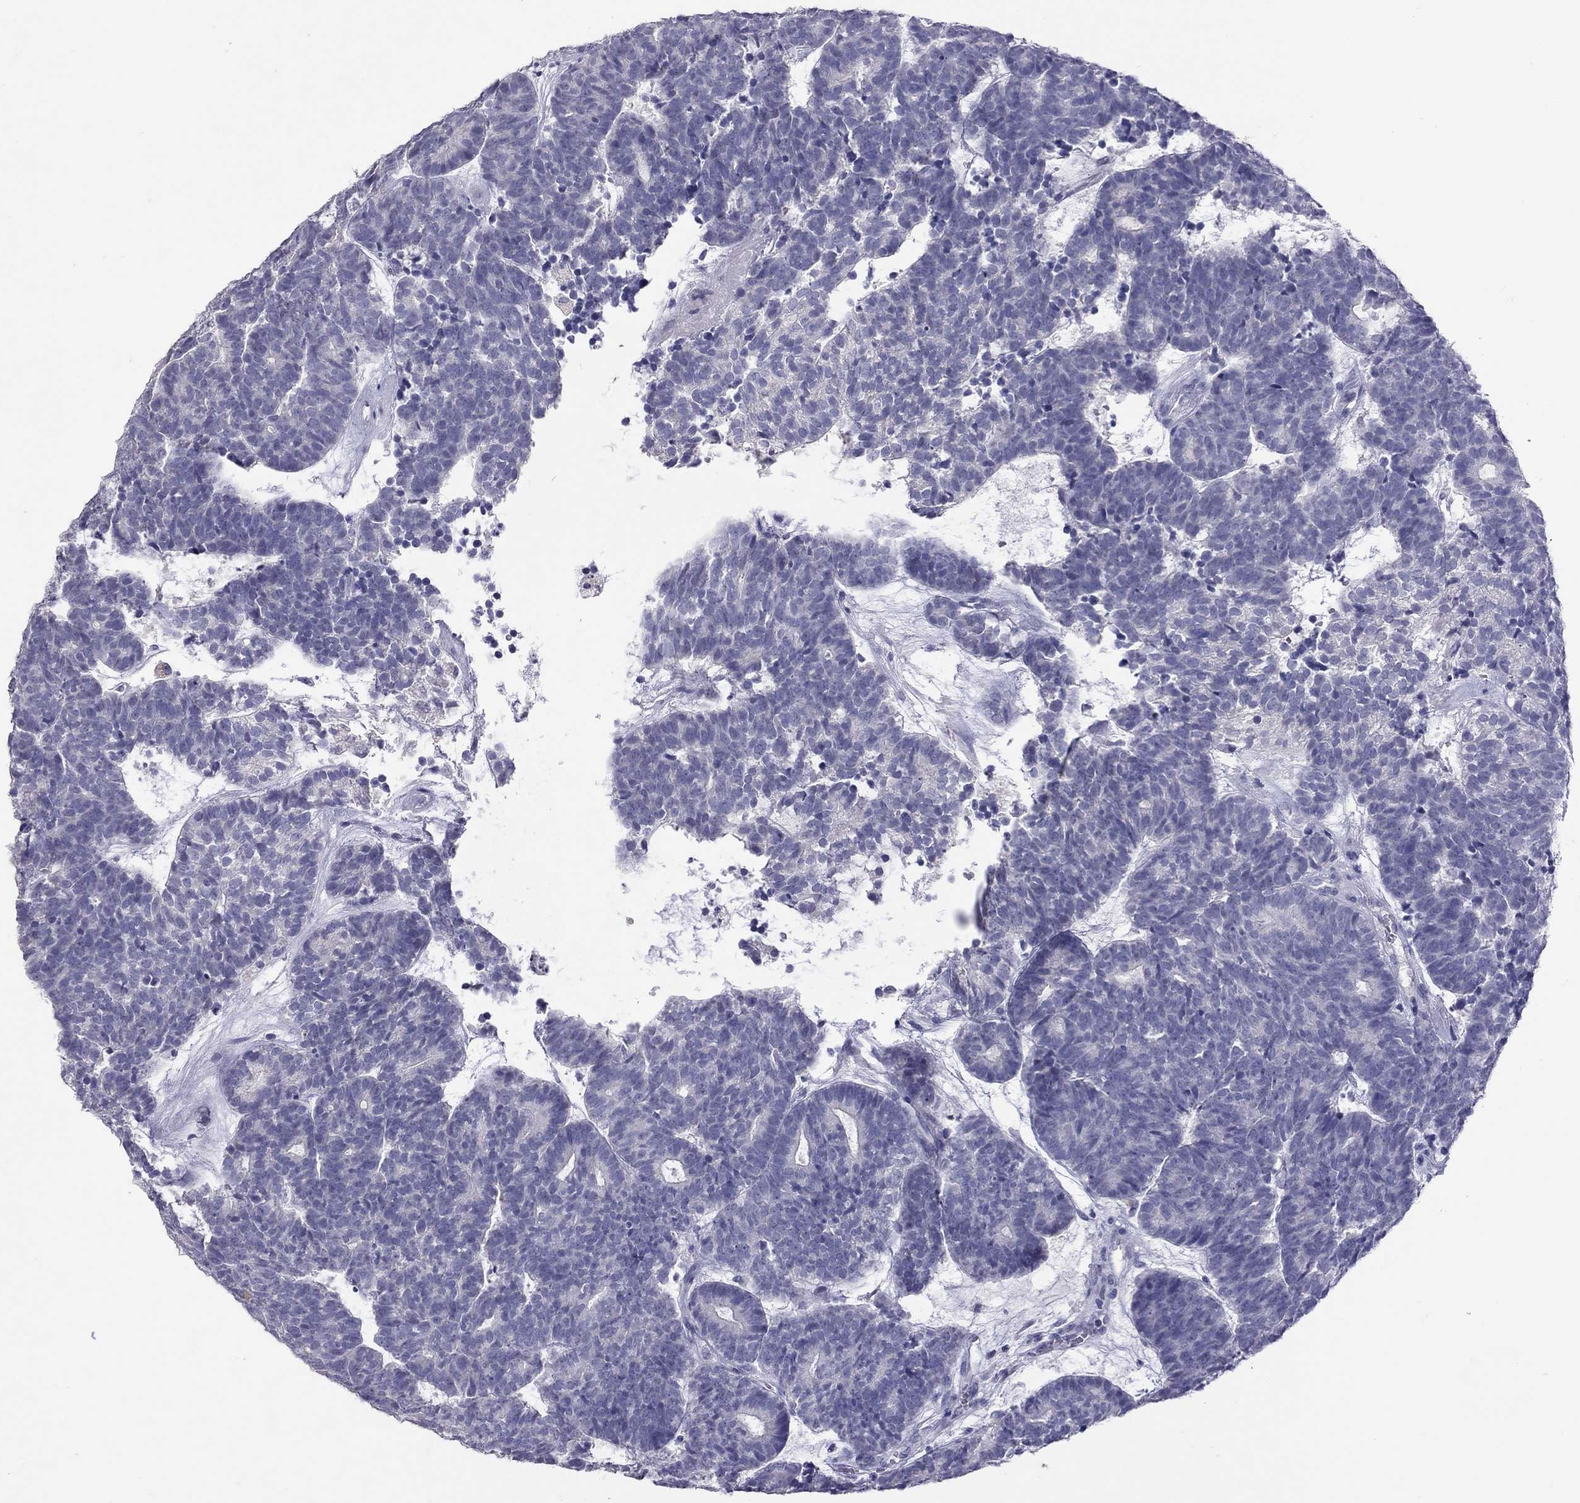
{"staining": {"intensity": "negative", "quantity": "none", "location": "none"}, "tissue": "head and neck cancer", "cell_type": "Tumor cells", "image_type": "cancer", "snomed": [{"axis": "morphology", "description": "Adenocarcinoma, NOS"}, {"axis": "topography", "description": "Head-Neck"}], "caption": "Immunohistochemistry micrograph of neoplastic tissue: human head and neck adenocarcinoma stained with DAB reveals no significant protein positivity in tumor cells.", "gene": "SLAMF1", "patient": {"sex": "female", "age": 81}}